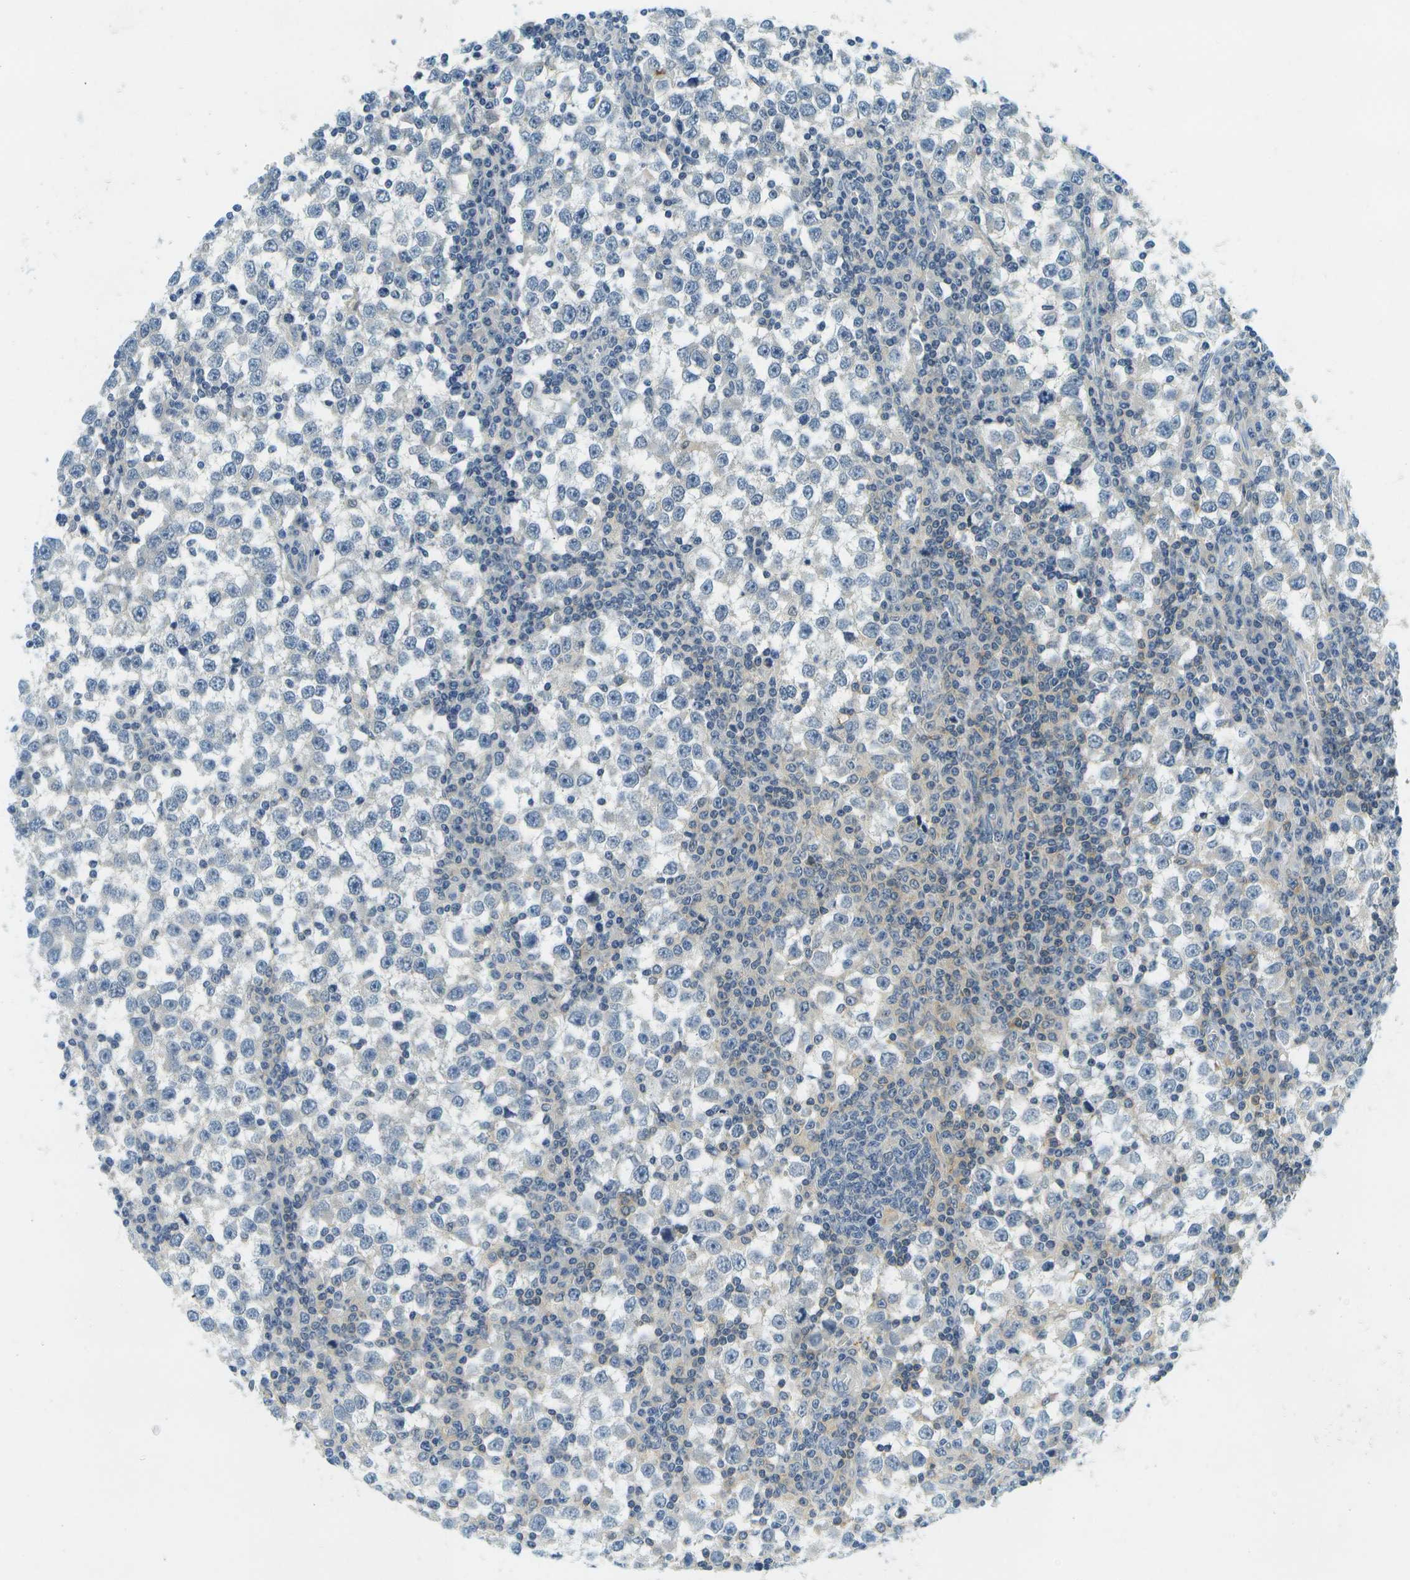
{"staining": {"intensity": "negative", "quantity": "none", "location": "none"}, "tissue": "testis cancer", "cell_type": "Tumor cells", "image_type": "cancer", "snomed": [{"axis": "morphology", "description": "Seminoma, NOS"}, {"axis": "topography", "description": "Testis"}], "caption": "High power microscopy histopathology image of an immunohistochemistry photomicrograph of testis seminoma, revealing no significant staining in tumor cells.", "gene": "RASGRP2", "patient": {"sex": "male", "age": 65}}